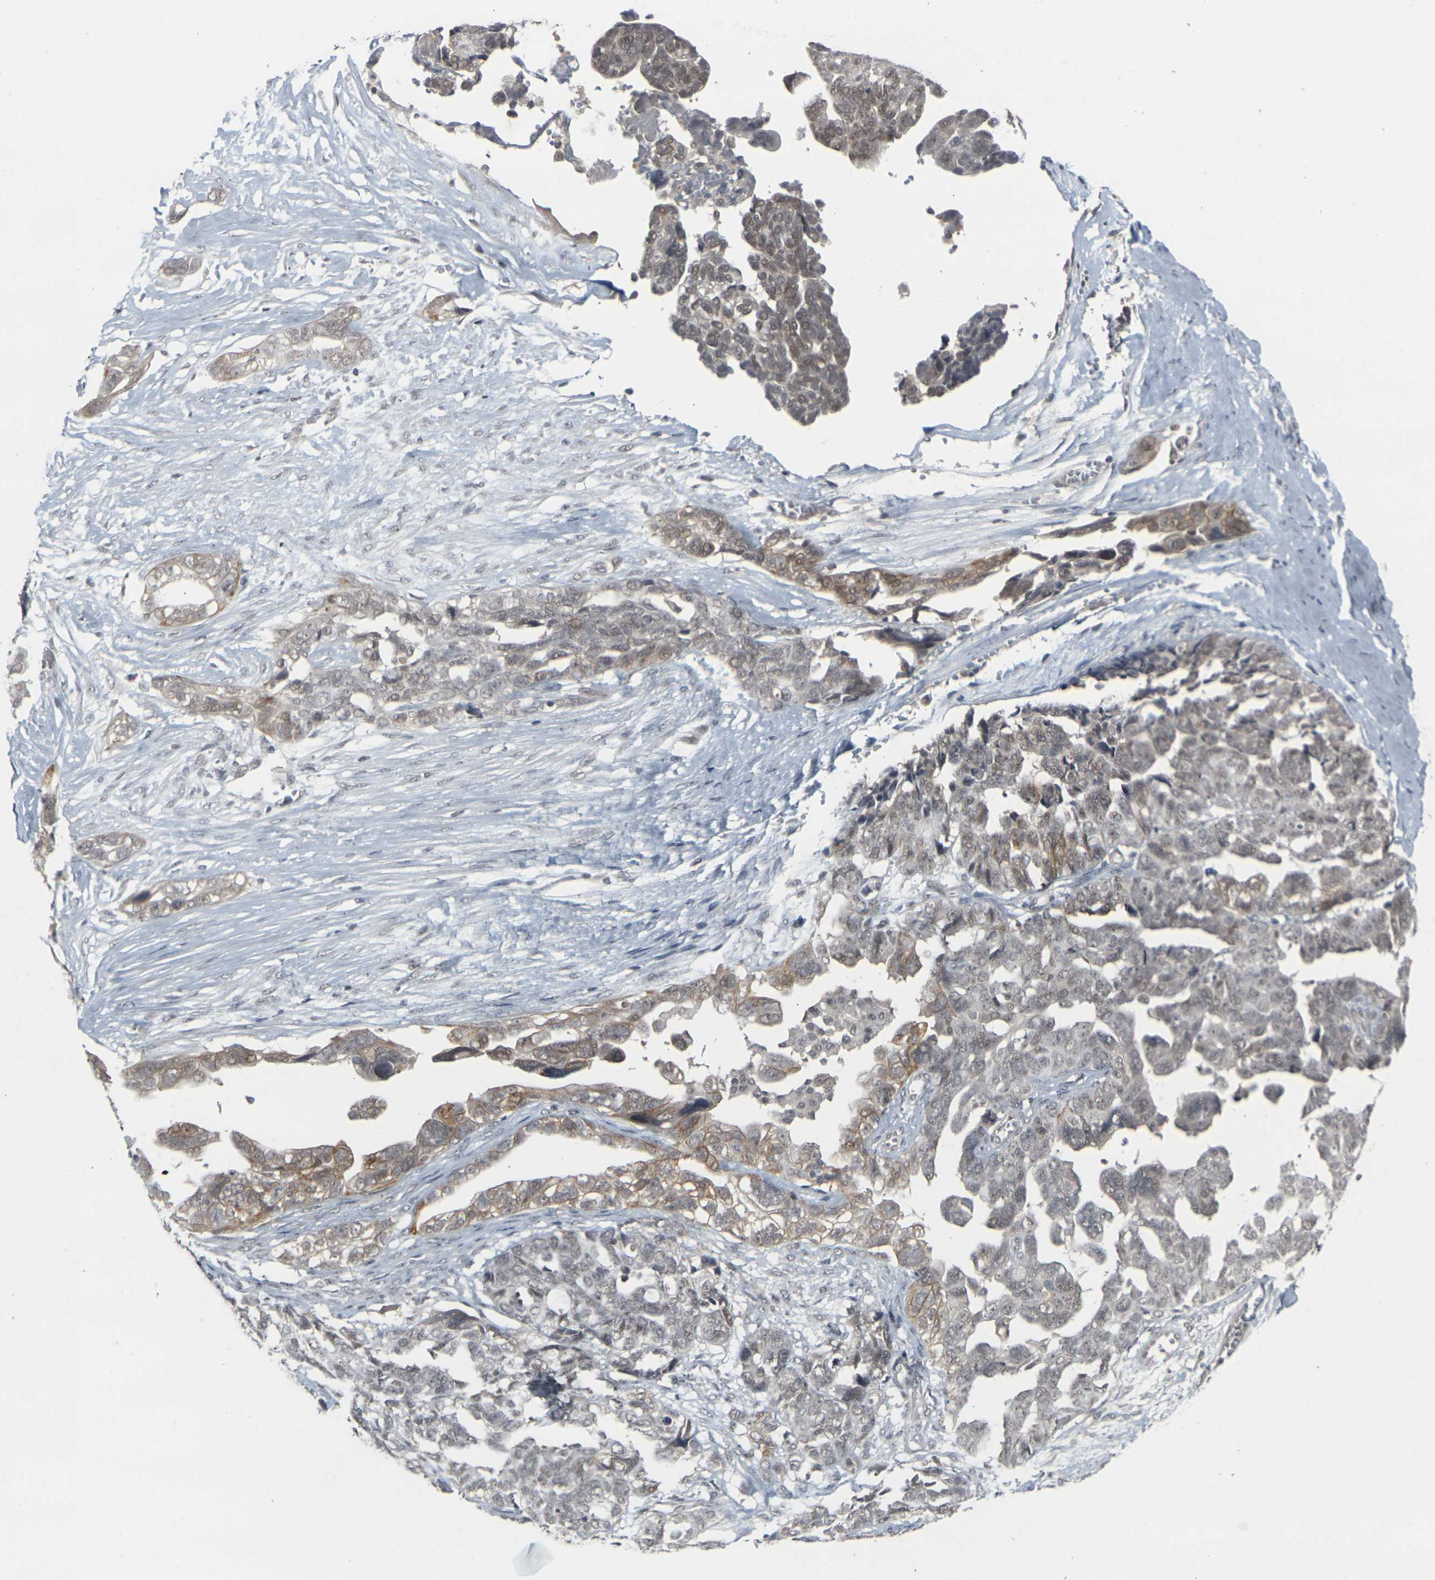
{"staining": {"intensity": "moderate", "quantity": "25%-75%", "location": "cytoplasmic/membranous"}, "tissue": "ovarian cancer", "cell_type": "Tumor cells", "image_type": "cancer", "snomed": [{"axis": "morphology", "description": "Cystadenocarcinoma, serous, NOS"}, {"axis": "topography", "description": "Ovary"}], "caption": "Immunohistochemistry (IHC) (DAB) staining of human serous cystadenocarcinoma (ovarian) exhibits moderate cytoplasmic/membranous protein positivity in about 25%-75% of tumor cells. (IHC, brightfield microscopy, high magnification).", "gene": "GPR19", "patient": {"sex": "female", "age": 79}}